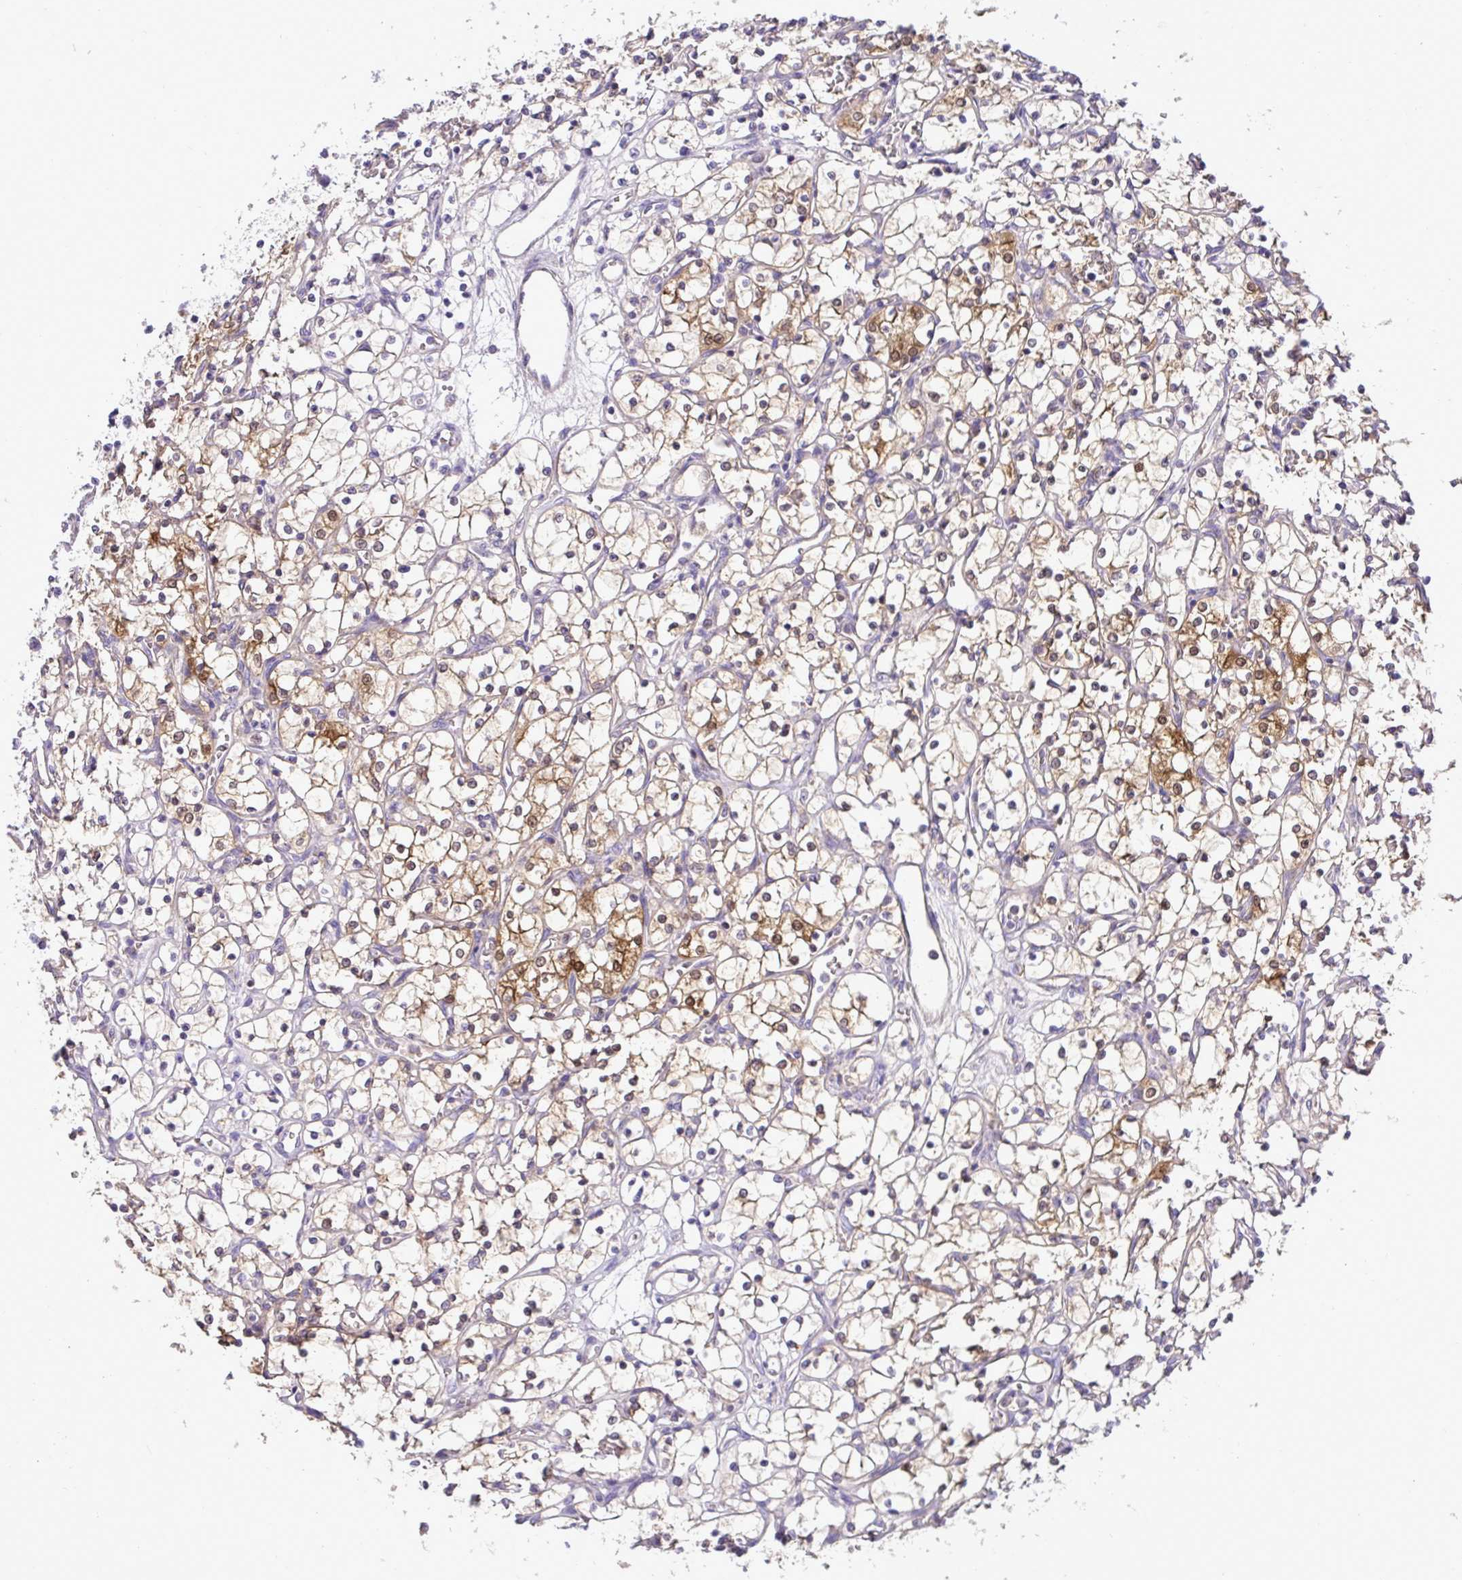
{"staining": {"intensity": "moderate", "quantity": "25%-75%", "location": "cytoplasmic/membranous"}, "tissue": "renal cancer", "cell_type": "Tumor cells", "image_type": "cancer", "snomed": [{"axis": "morphology", "description": "Adenocarcinoma, NOS"}, {"axis": "topography", "description": "Kidney"}], "caption": "Moderate cytoplasmic/membranous staining is appreciated in approximately 25%-75% of tumor cells in renal cancer (adenocarcinoma).", "gene": "ST8SIA2", "patient": {"sex": "female", "age": 69}}